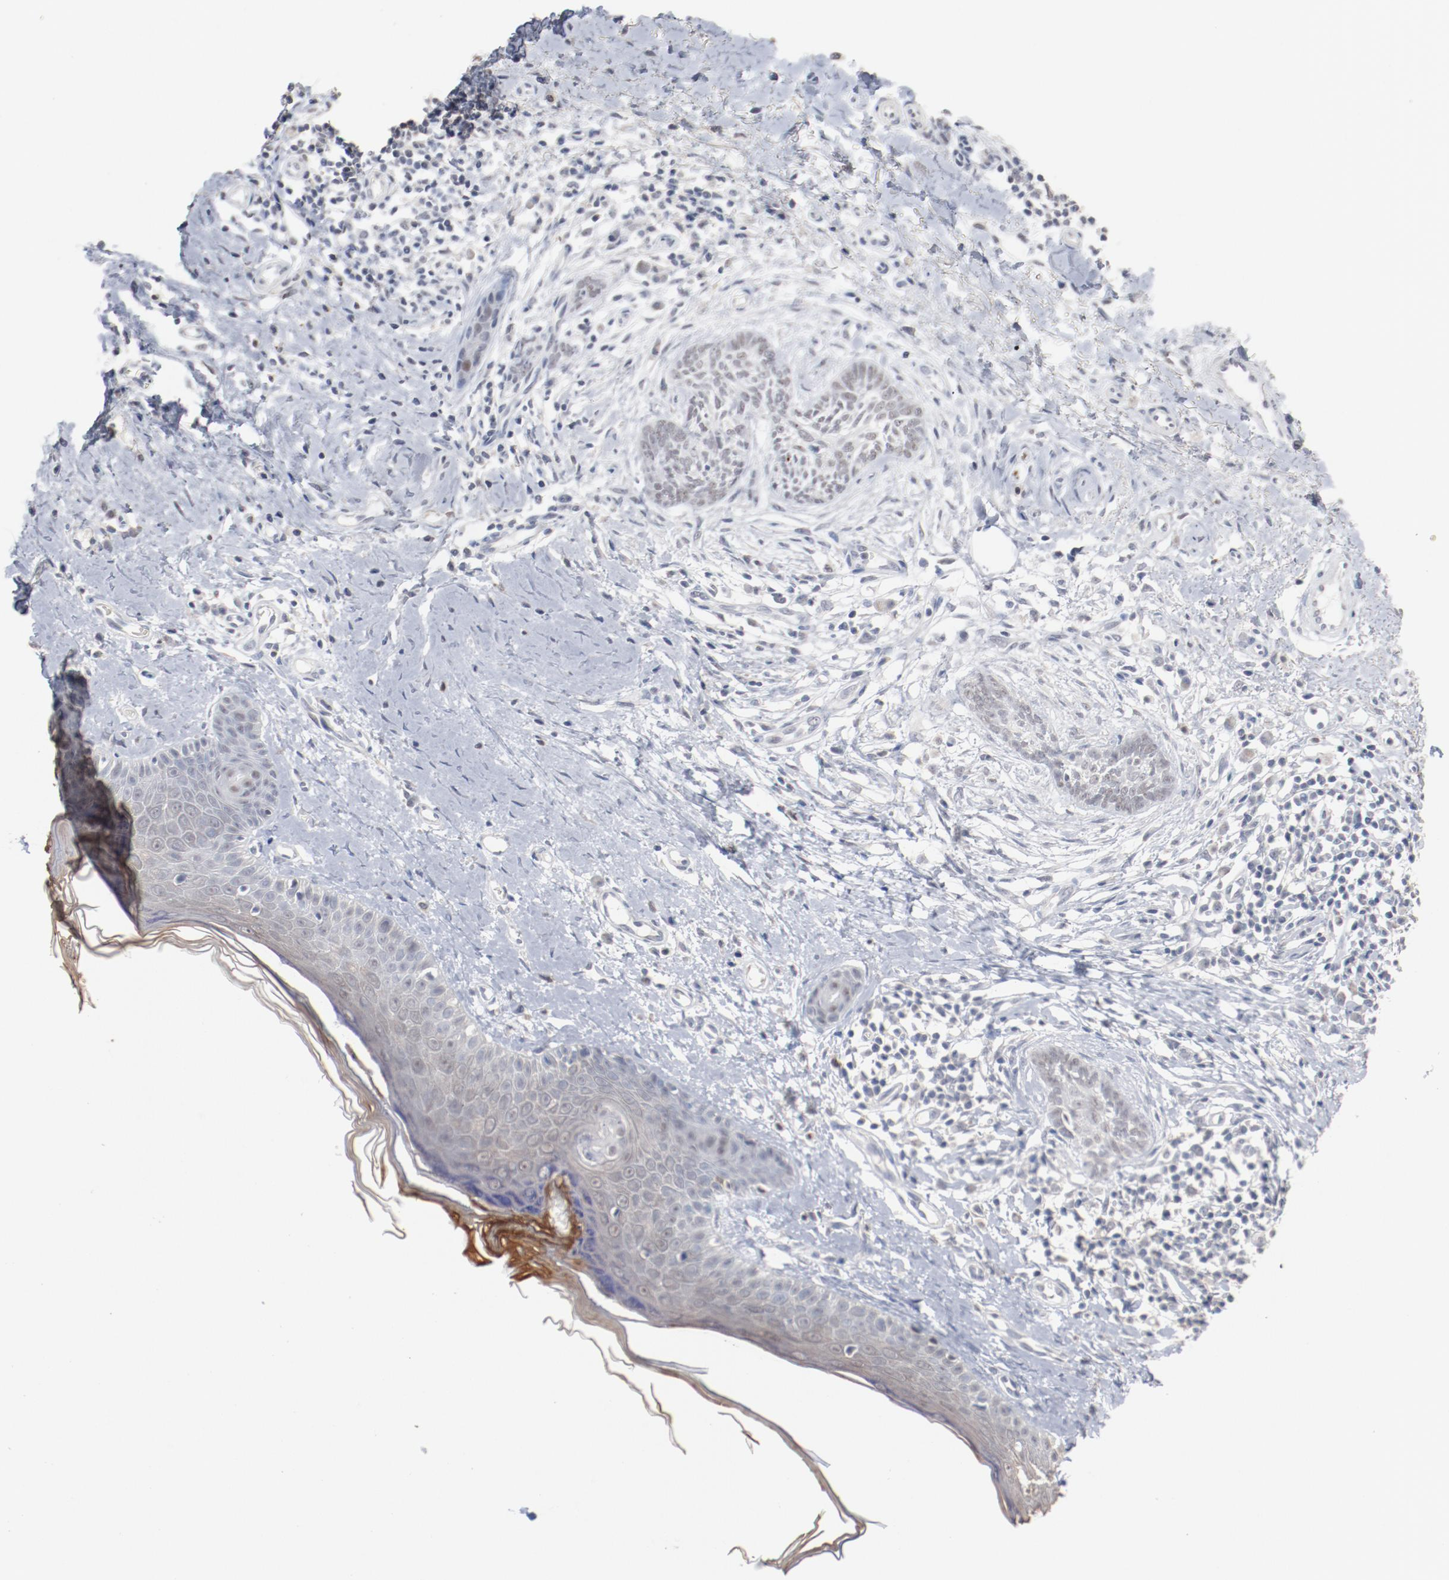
{"staining": {"intensity": "negative", "quantity": "none", "location": "none"}, "tissue": "skin cancer", "cell_type": "Tumor cells", "image_type": "cancer", "snomed": [{"axis": "morphology", "description": "Normal tissue, NOS"}, {"axis": "morphology", "description": "Basal cell carcinoma"}, {"axis": "topography", "description": "Skin"}], "caption": "Immunohistochemical staining of skin cancer (basal cell carcinoma) reveals no significant expression in tumor cells.", "gene": "ERICH1", "patient": {"sex": "male", "age": 71}}